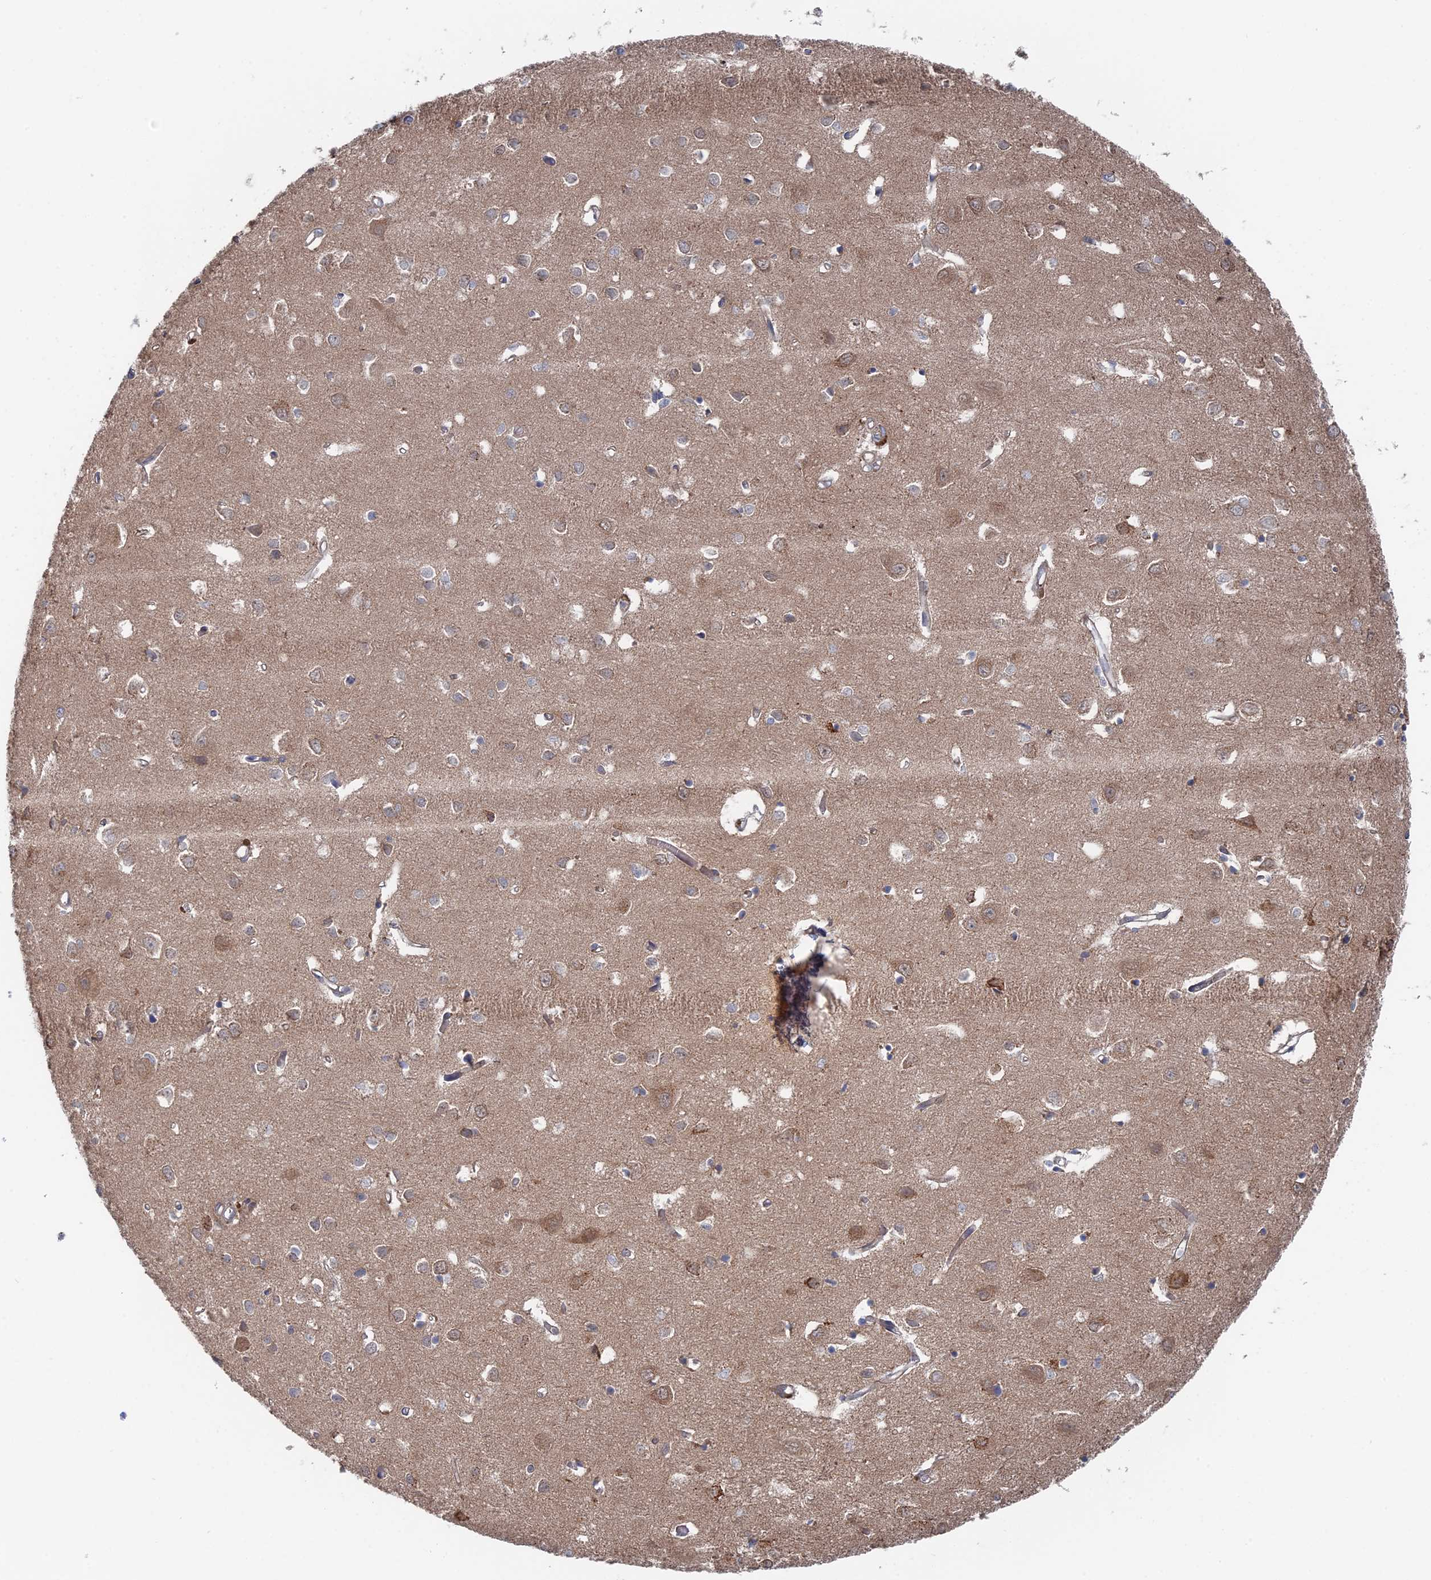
{"staining": {"intensity": "moderate", "quantity": "25%-75%", "location": "cytoplasmic/membranous"}, "tissue": "cerebral cortex", "cell_type": "Endothelial cells", "image_type": "normal", "snomed": [{"axis": "morphology", "description": "Normal tissue, NOS"}, {"axis": "topography", "description": "Cerebral cortex"}], "caption": "Human cerebral cortex stained for a protein (brown) reveals moderate cytoplasmic/membranous positive positivity in about 25%-75% of endothelial cells.", "gene": "IRGQ", "patient": {"sex": "female", "age": 64}}